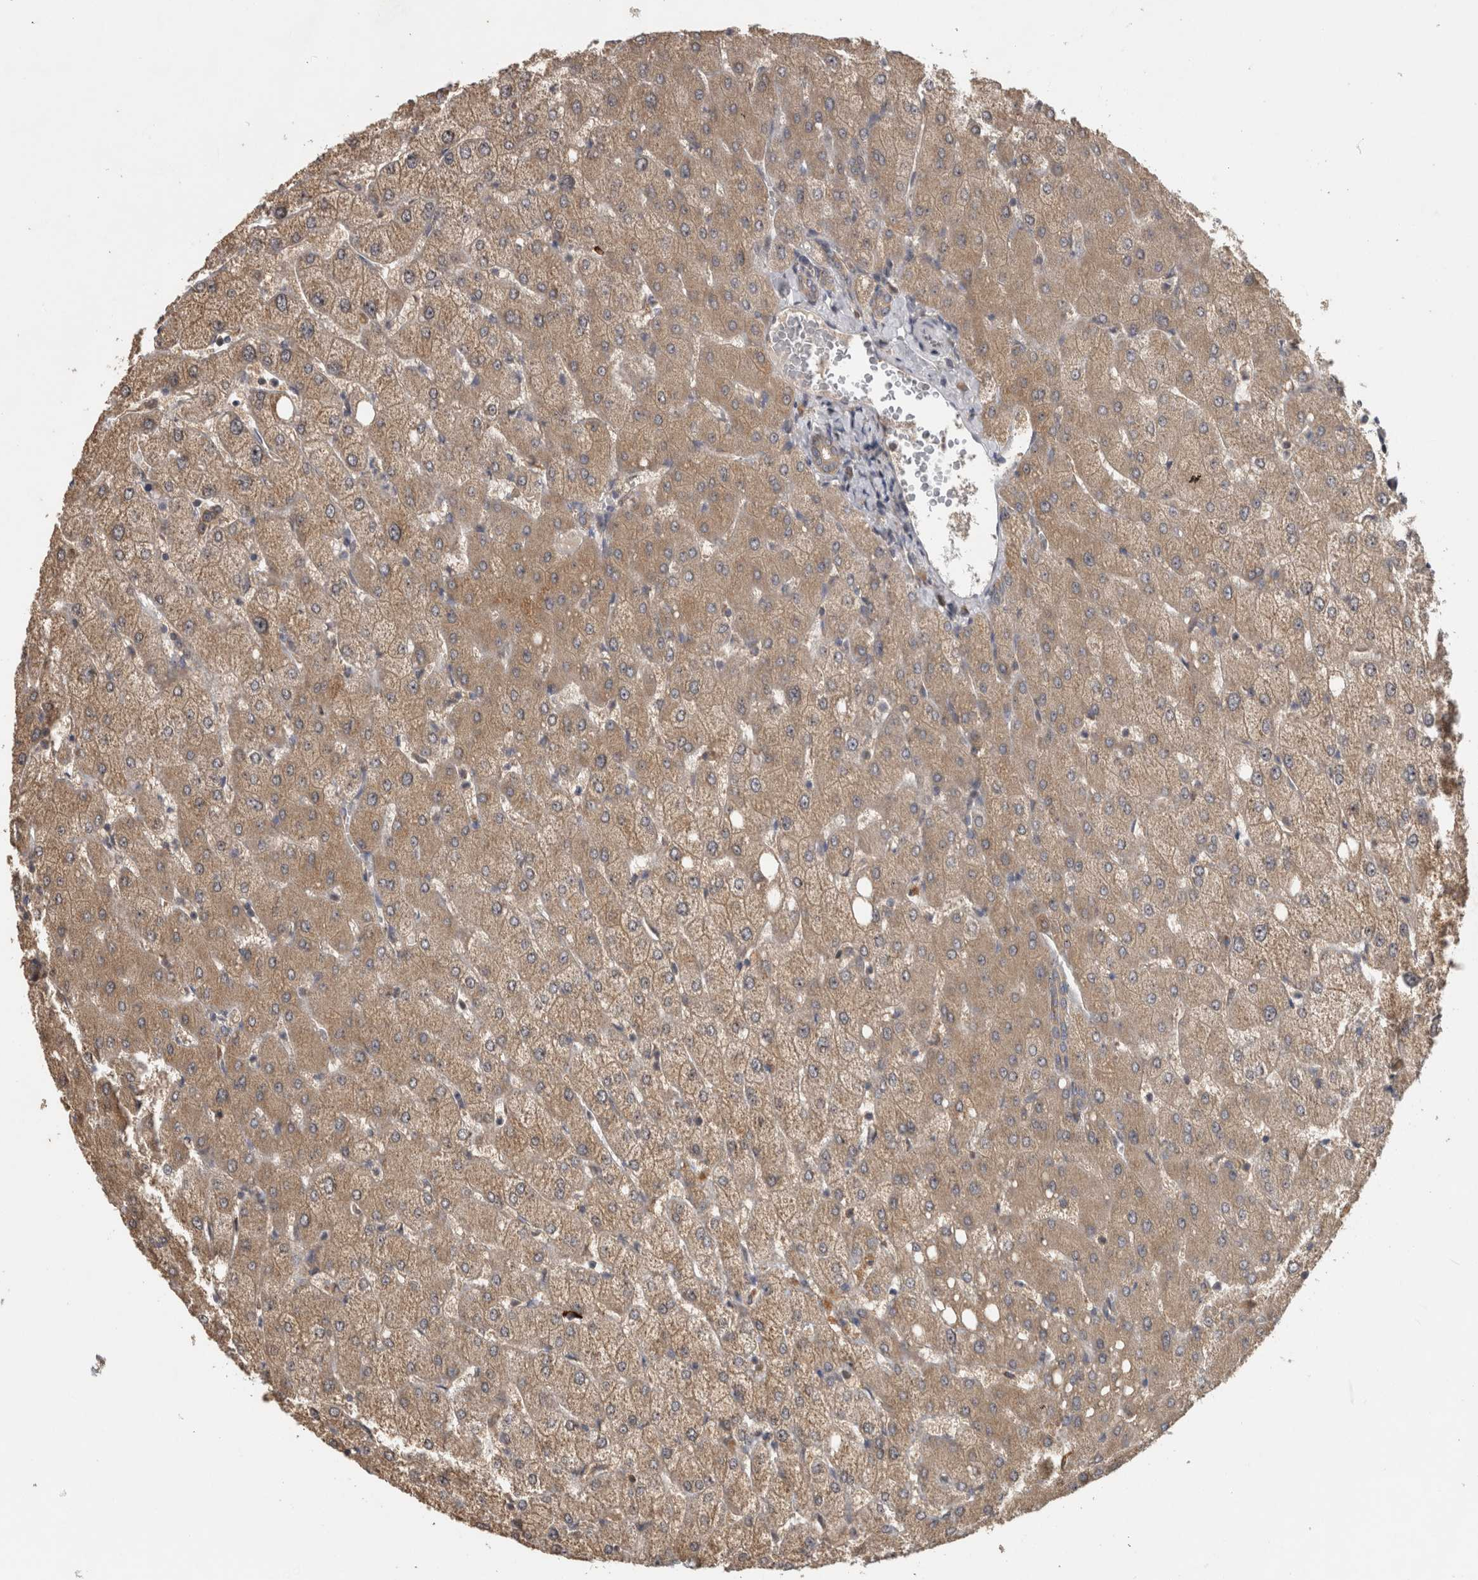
{"staining": {"intensity": "weak", "quantity": "<25%", "location": "cytoplasmic/membranous"}, "tissue": "liver", "cell_type": "Cholangiocytes", "image_type": "normal", "snomed": [{"axis": "morphology", "description": "Normal tissue, NOS"}, {"axis": "topography", "description": "Liver"}], "caption": "The IHC photomicrograph has no significant staining in cholangiocytes of liver.", "gene": "ATXN2", "patient": {"sex": "female", "age": 54}}